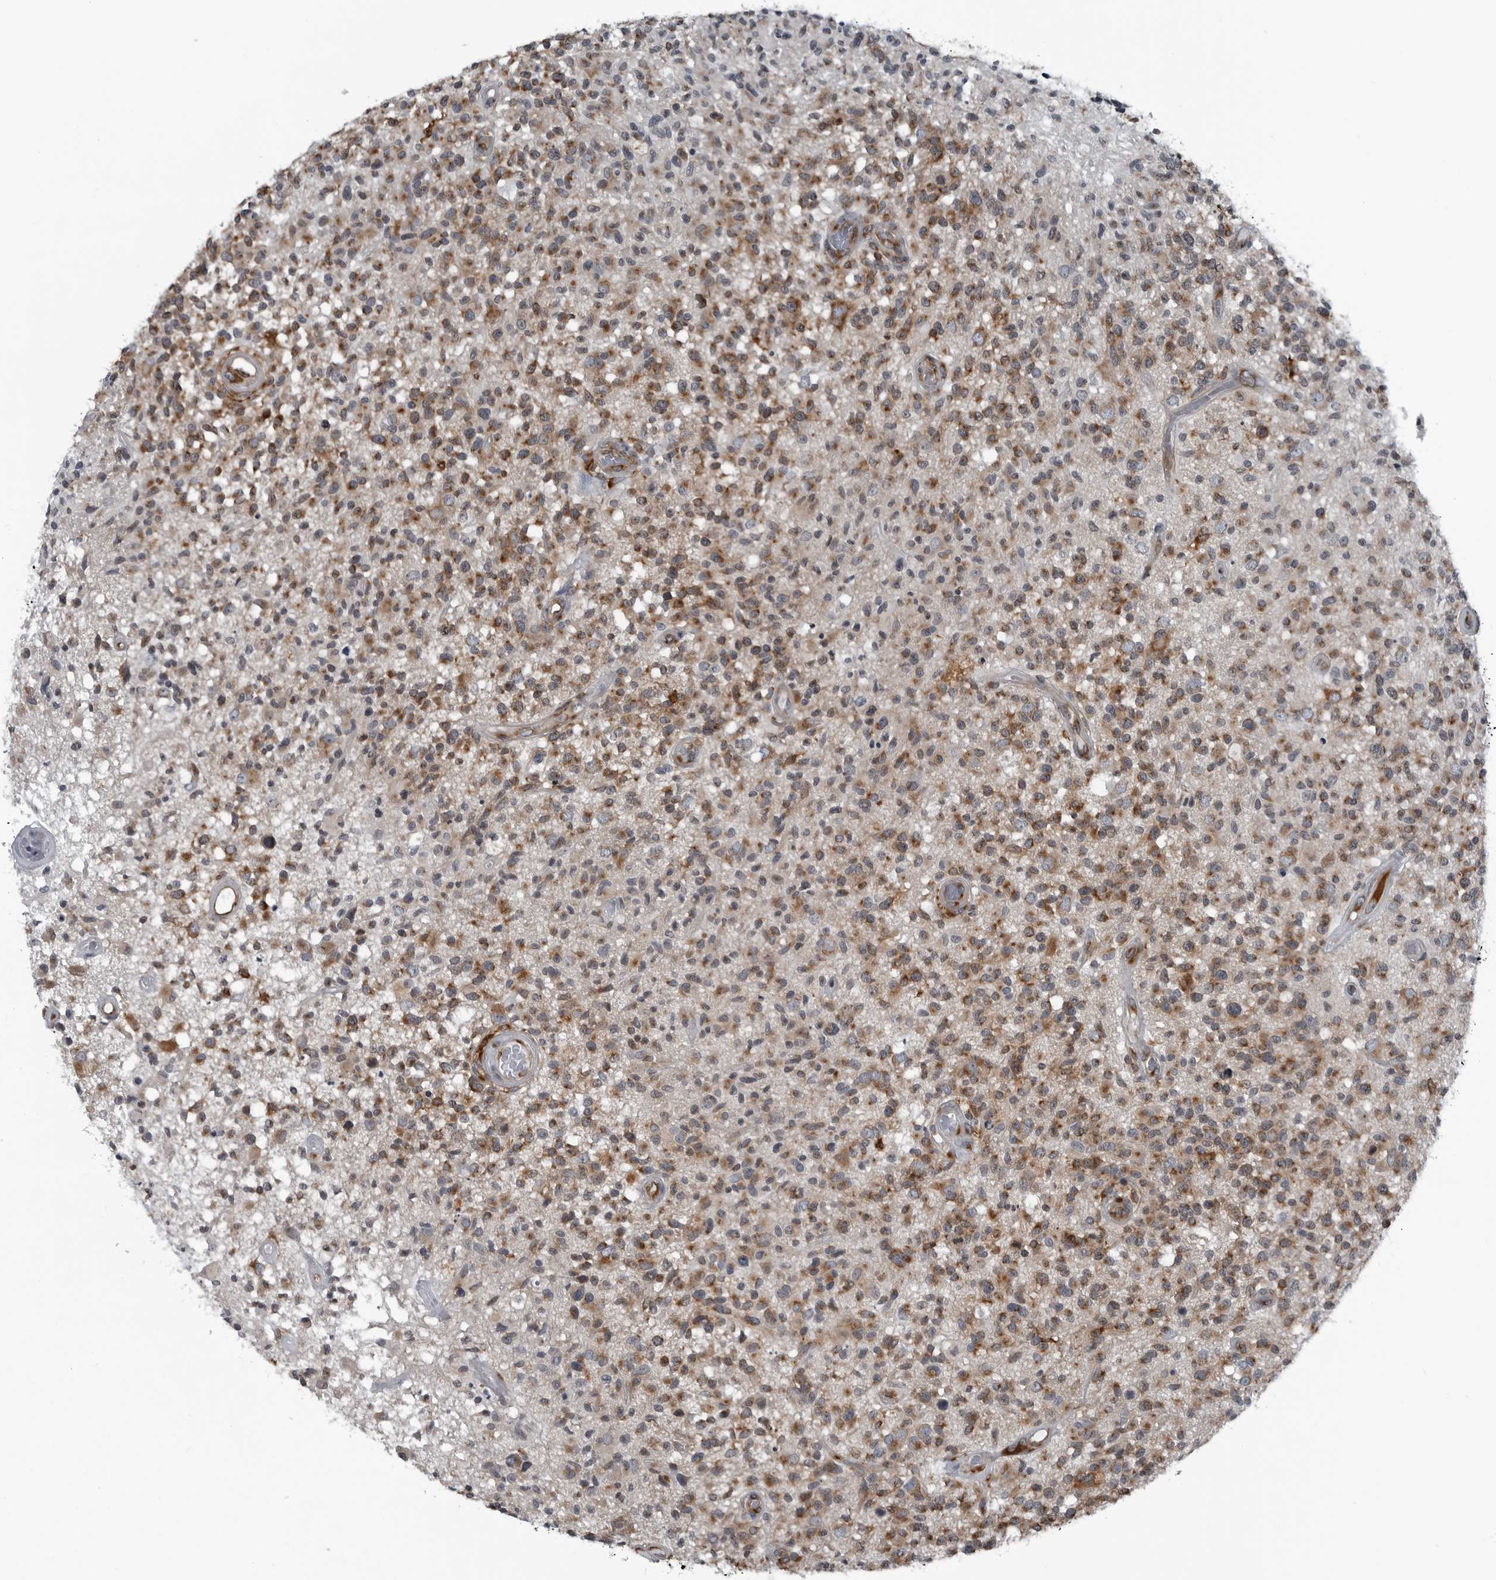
{"staining": {"intensity": "moderate", "quantity": ">75%", "location": "cytoplasmic/membranous"}, "tissue": "glioma", "cell_type": "Tumor cells", "image_type": "cancer", "snomed": [{"axis": "morphology", "description": "Glioma, malignant, High grade"}, {"axis": "morphology", "description": "Glioblastoma, NOS"}, {"axis": "topography", "description": "Brain"}], "caption": "Glioma stained for a protein displays moderate cytoplasmic/membranous positivity in tumor cells.", "gene": "CEP85", "patient": {"sex": "male", "age": 60}}